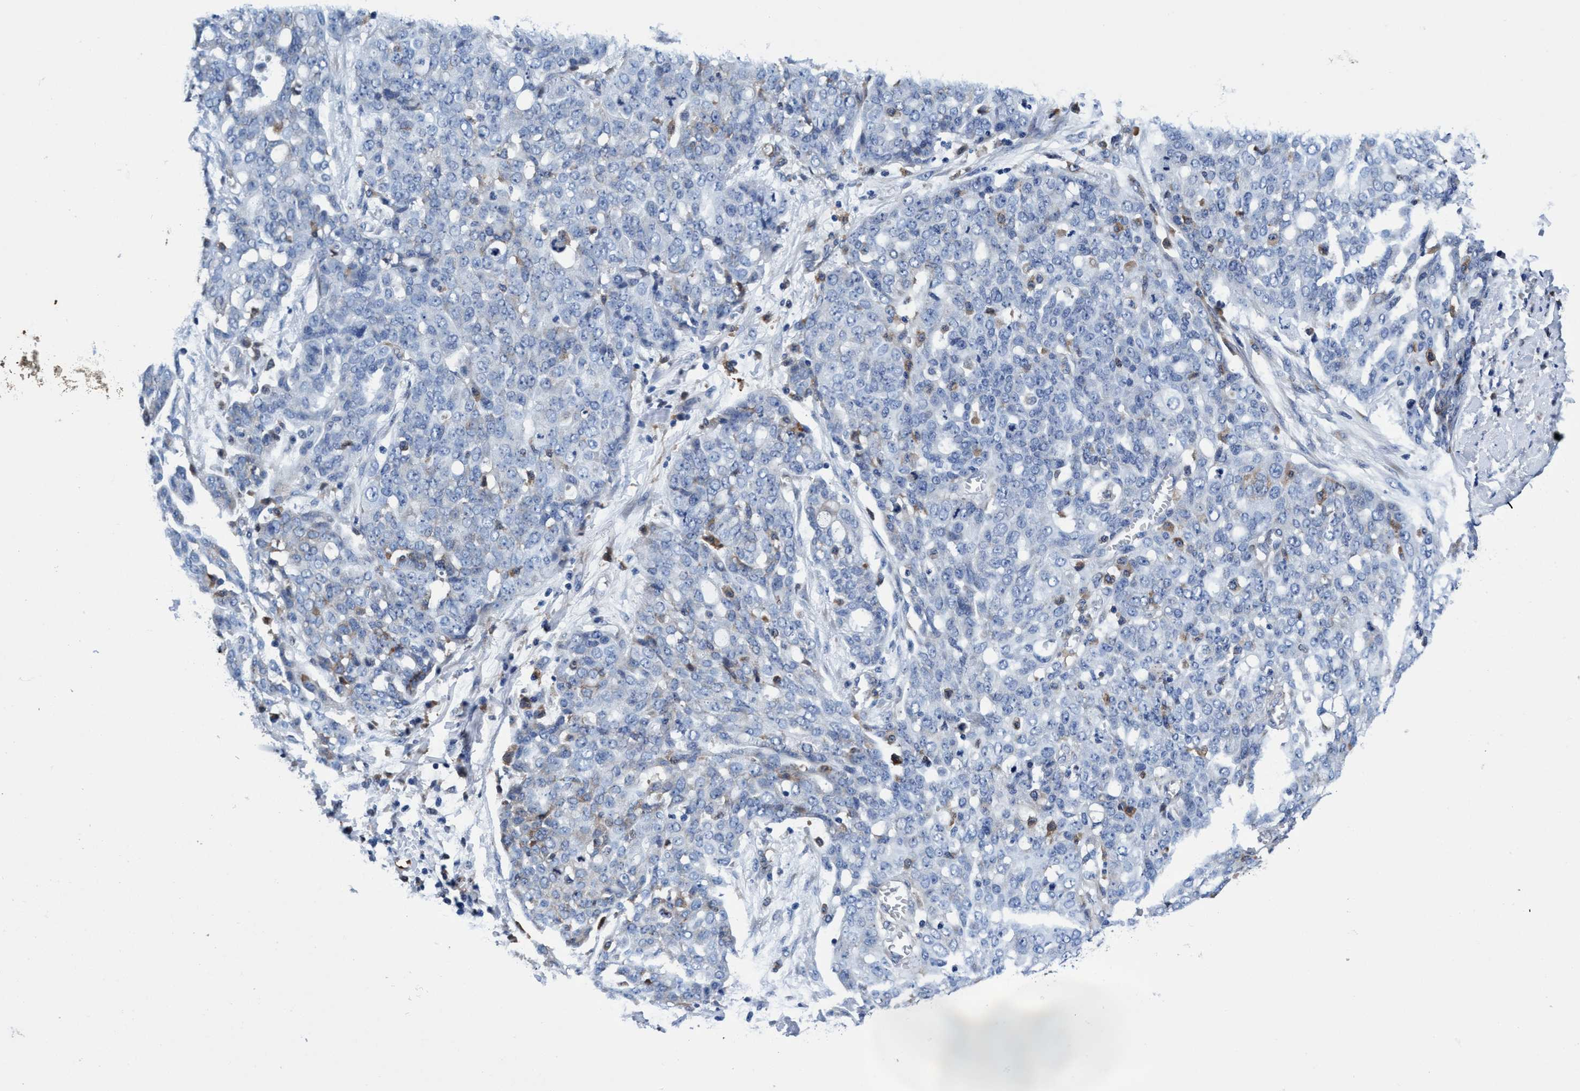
{"staining": {"intensity": "negative", "quantity": "none", "location": "none"}, "tissue": "ovarian cancer", "cell_type": "Tumor cells", "image_type": "cancer", "snomed": [{"axis": "morphology", "description": "Cystadenocarcinoma, serous, NOS"}, {"axis": "topography", "description": "Soft tissue"}, {"axis": "topography", "description": "Ovary"}], "caption": "Tumor cells are negative for protein expression in human serous cystadenocarcinoma (ovarian). The staining is performed using DAB brown chromogen with nuclei counter-stained in using hematoxylin.", "gene": "UBALD2", "patient": {"sex": "female", "age": 57}}